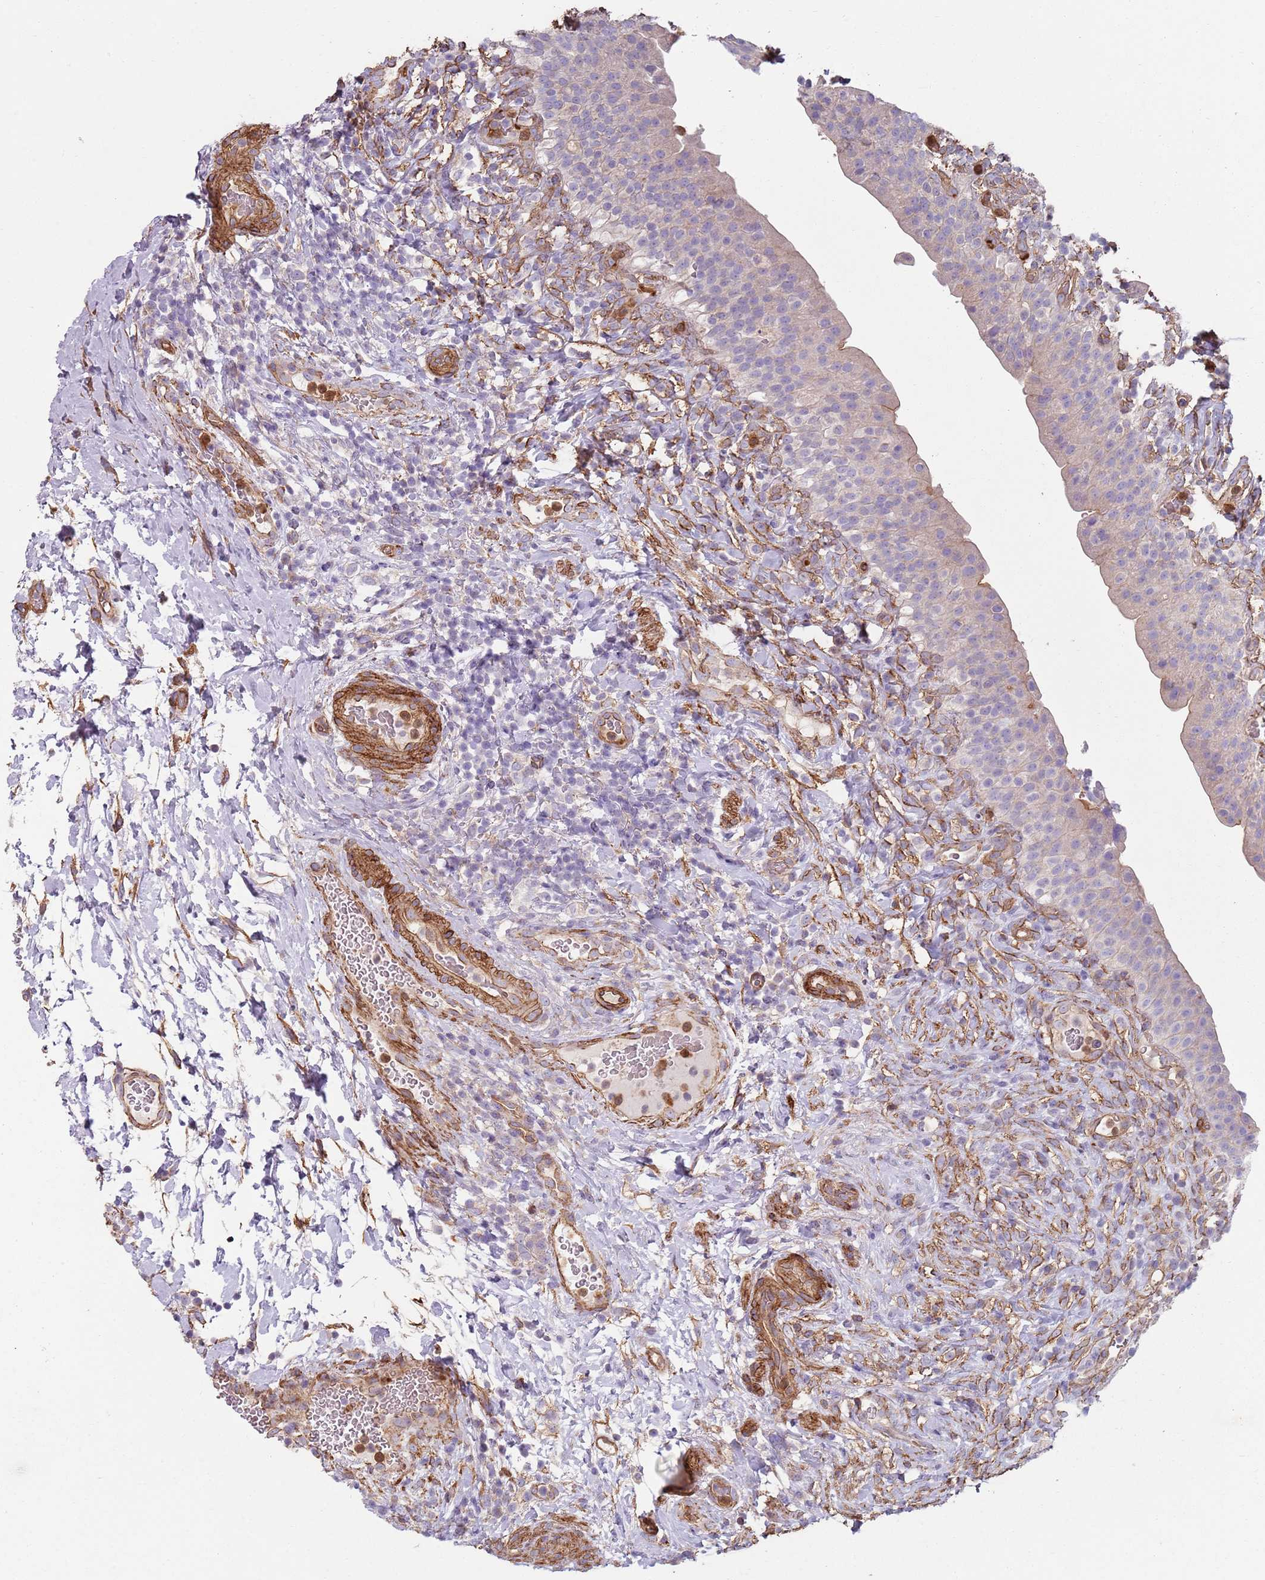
{"staining": {"intensity": "weak", "quantity": "<25%", "location": "cytoplasmic/membranous"}, "tissue": "urinary bladder", "cell_type": "Urothelial cells", "image_type": "normal", "snomed": [{"axis": "morphology", "description": "Normal tissue, NOS"}, {"axis": "morphology", "description": "Inflammation, NOS"}, {"axis": "topography", "description": "Urinary bladder"}], "caption": "Immunohistochemical staining of unremarkable human urinary bladder displays no significant staining in urothelial cells. (Stains: DAB IHC with hematoxylin counter stain, Microscopy: brightfield microscopy at high magnification).", "gene": "PHLPP2", "patient": {"sex": "male", "age": 64}}